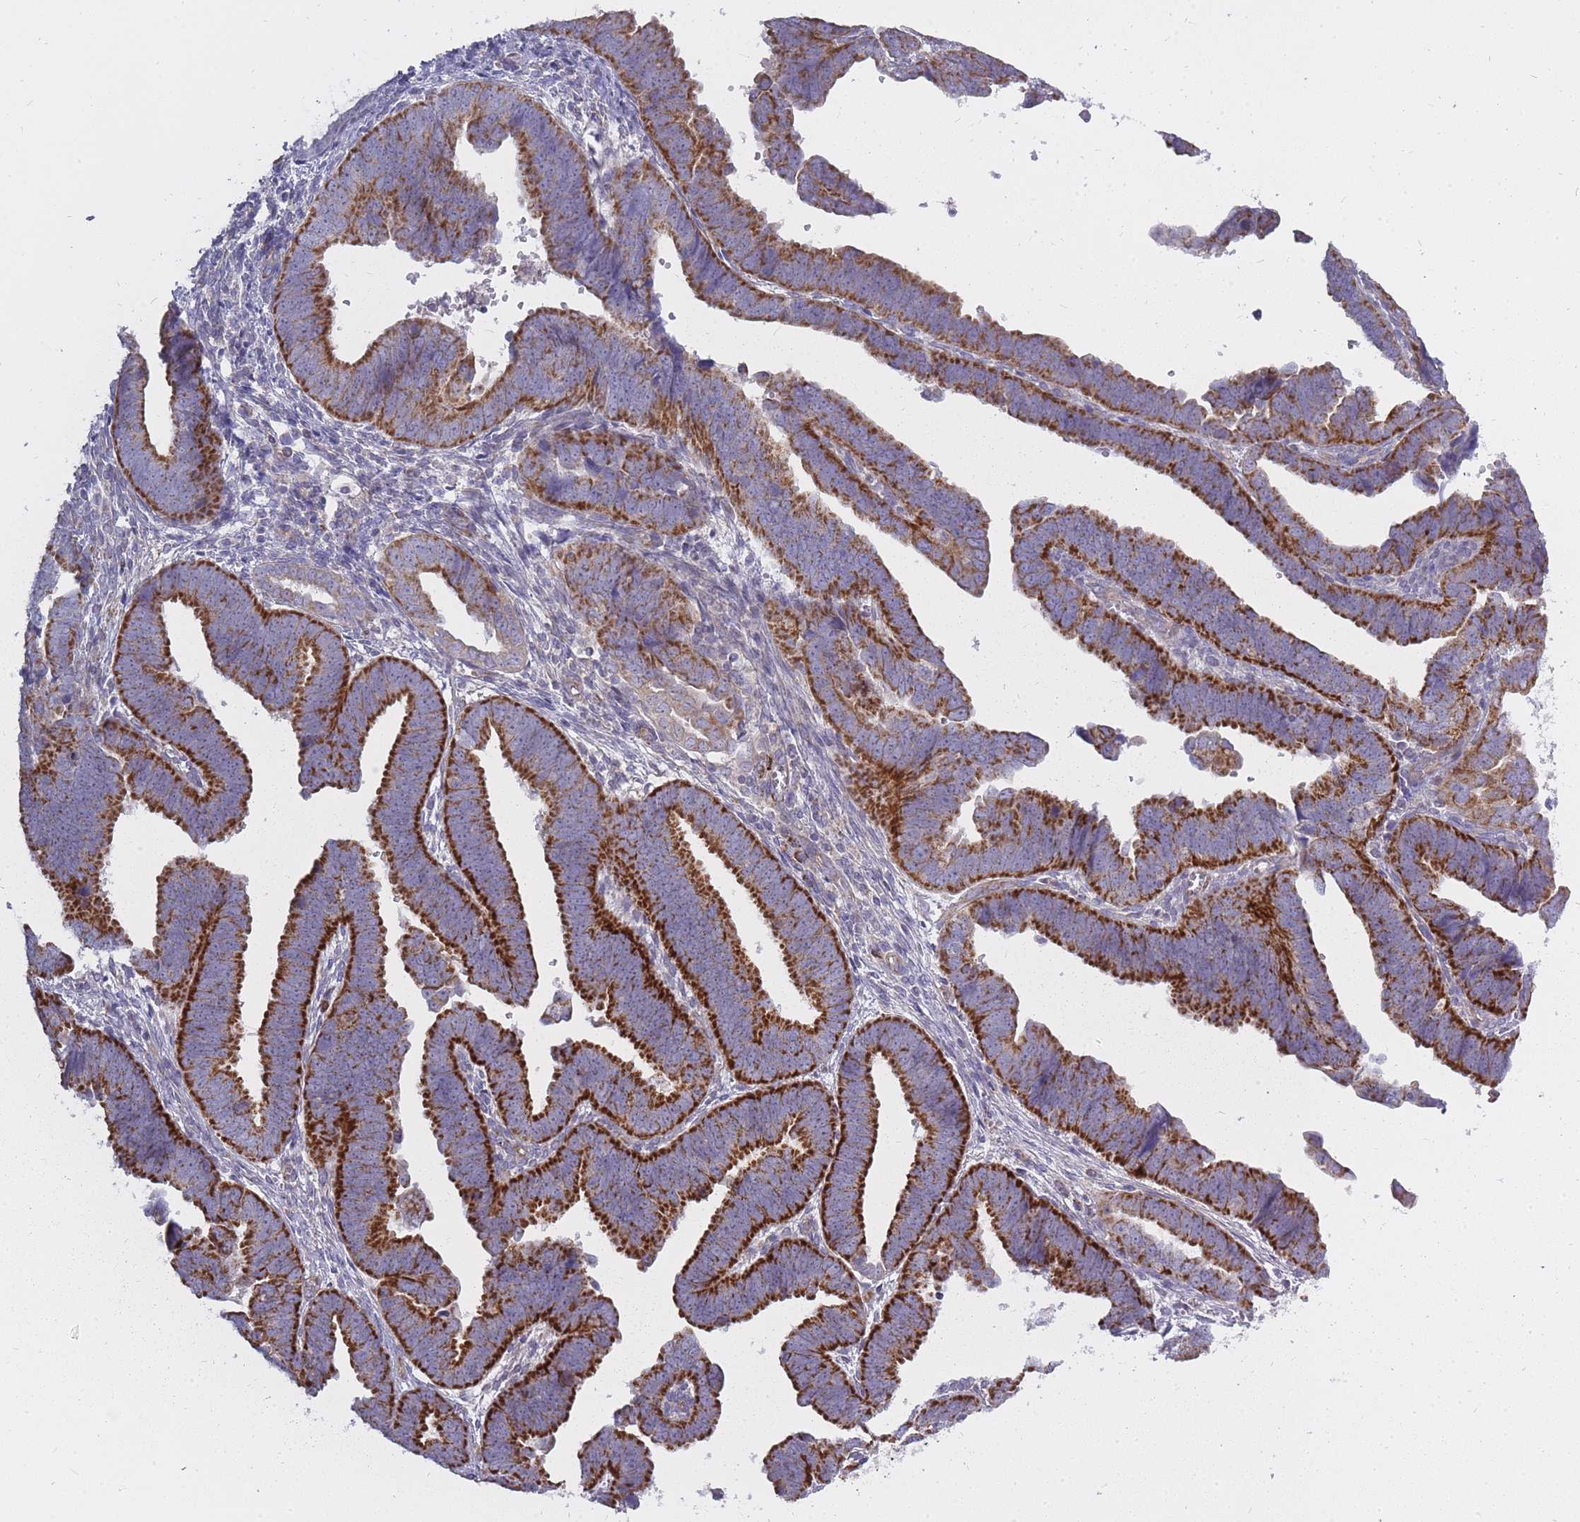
{"staining": {"intensity": "strong", "quantity": ">75%", "location": "cytoplasmic/membranous"}, "tissue": "endometrial cancer", "cell_type": "Tumor cells", "image_type": "cancer", "snomed": [{"axis": "morphology", "description": "Adenocarcinoma, NOS"}, {"axis": "topography", "description": "Endometrium"}], "caption": "Immunohistochemistry (DAB) staining of human endometrial adenocarcinoma exhibits strong cytoplasmic/membranous protein staining in approximately >75% of tumor cells.", "gene": "ALKBH4", "patient": {"sex": "female", "age": 75}}